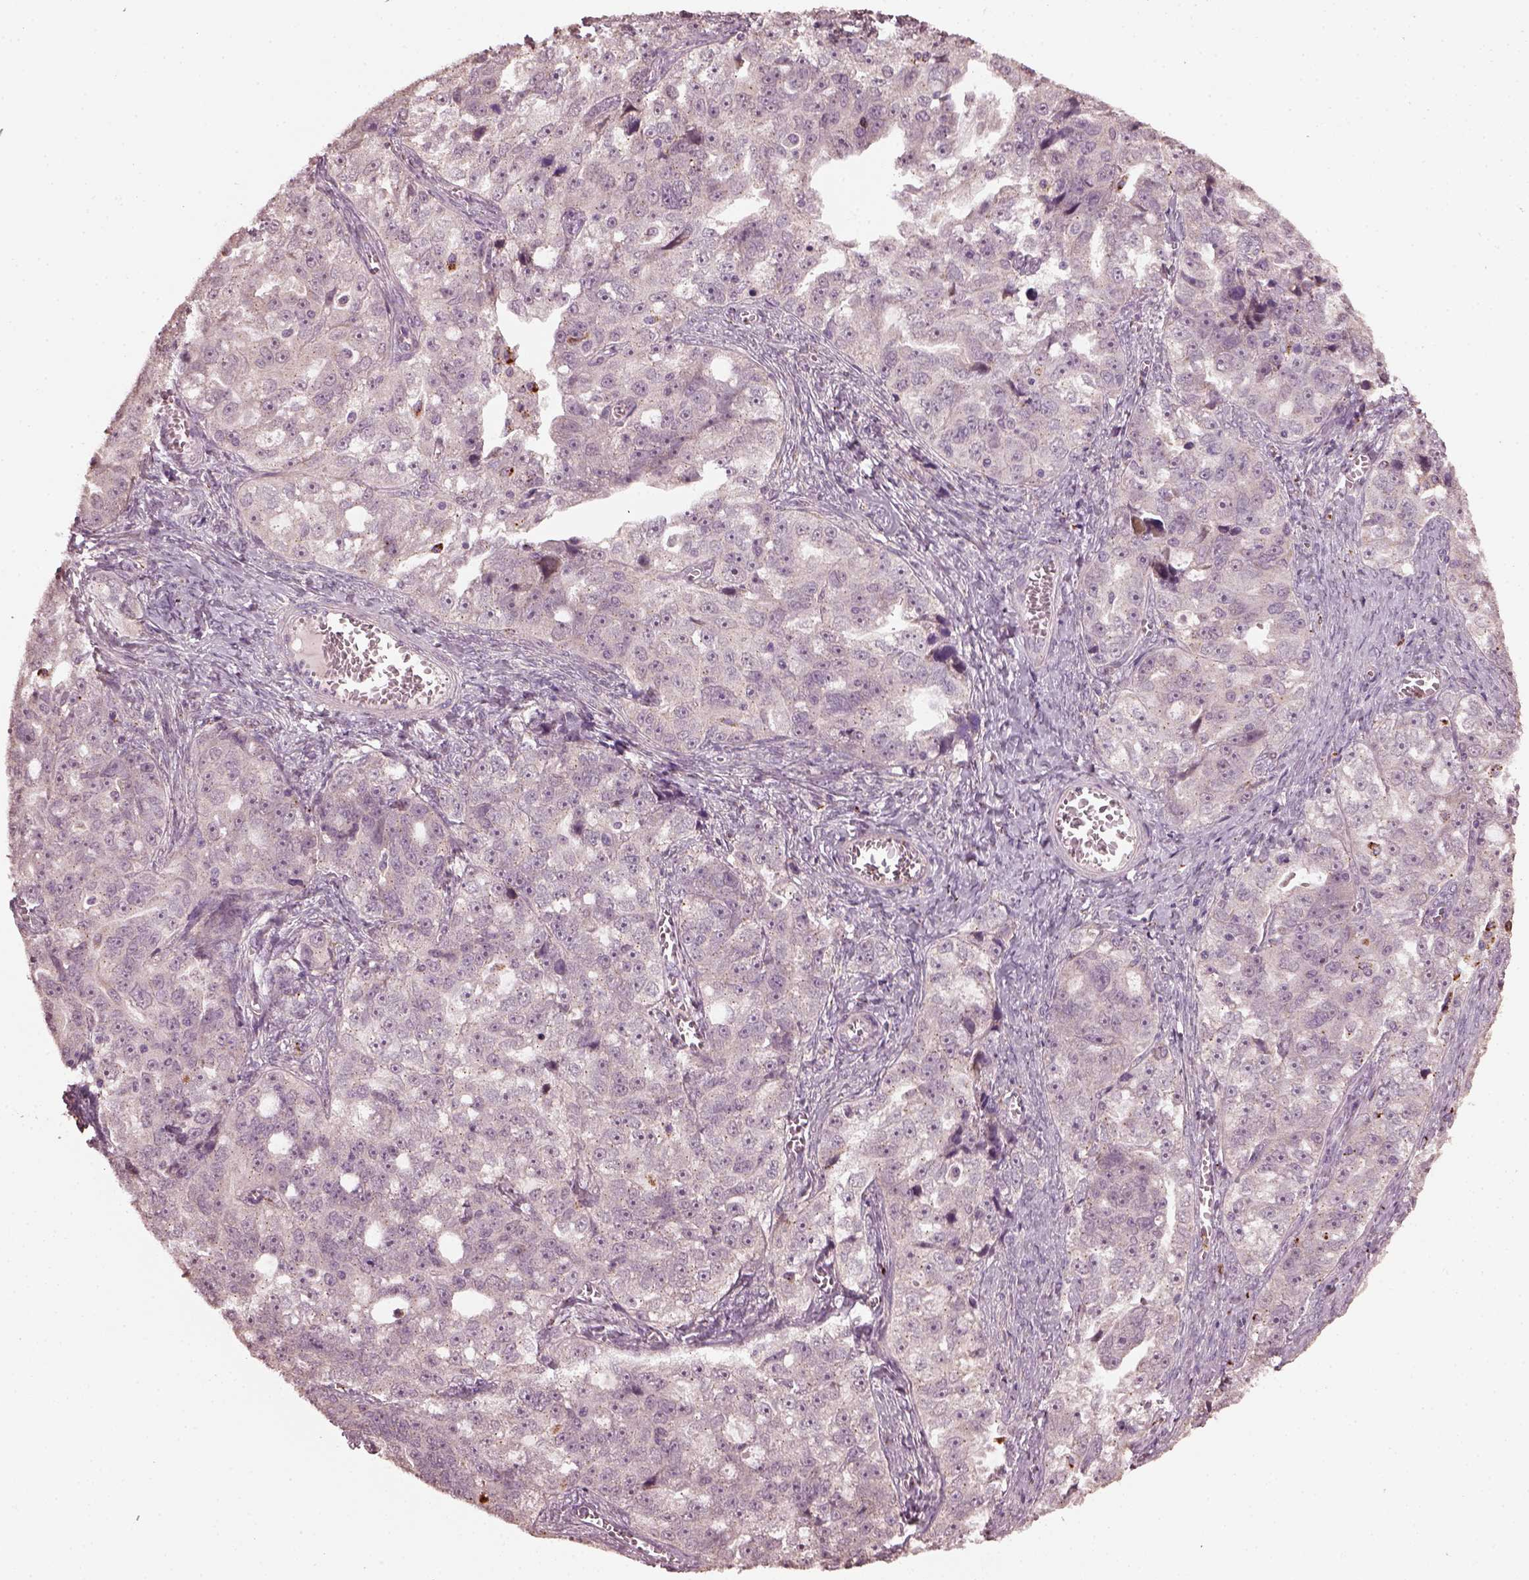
{"staining": {"intensity": "negative", "quantity": "none", "location": "none"}, "tissue": "ovarian cancer", "cell_type": "Tumor cells", "image_type": "cancer", "snomed": [{"axis": "morphology", "description": "Cystadenocarcinoma, serous, NOS"}, {"axis": "topography", "description": "Ovary"}], "caption": "DAB immunohistochemical staining of human ovarian cancer (serous cystadenocarcinoma) exhibits no significant staining in tumor cells. The staining was performed using DAB (3,3'-diaminobenzidine) to visualize the protein expression in brown, while the nuclei were stained in blue with hematoxylin (Magnification: 20x).", "gene": "RUFY3", "patient": {"sex": "female", "age": 51}}